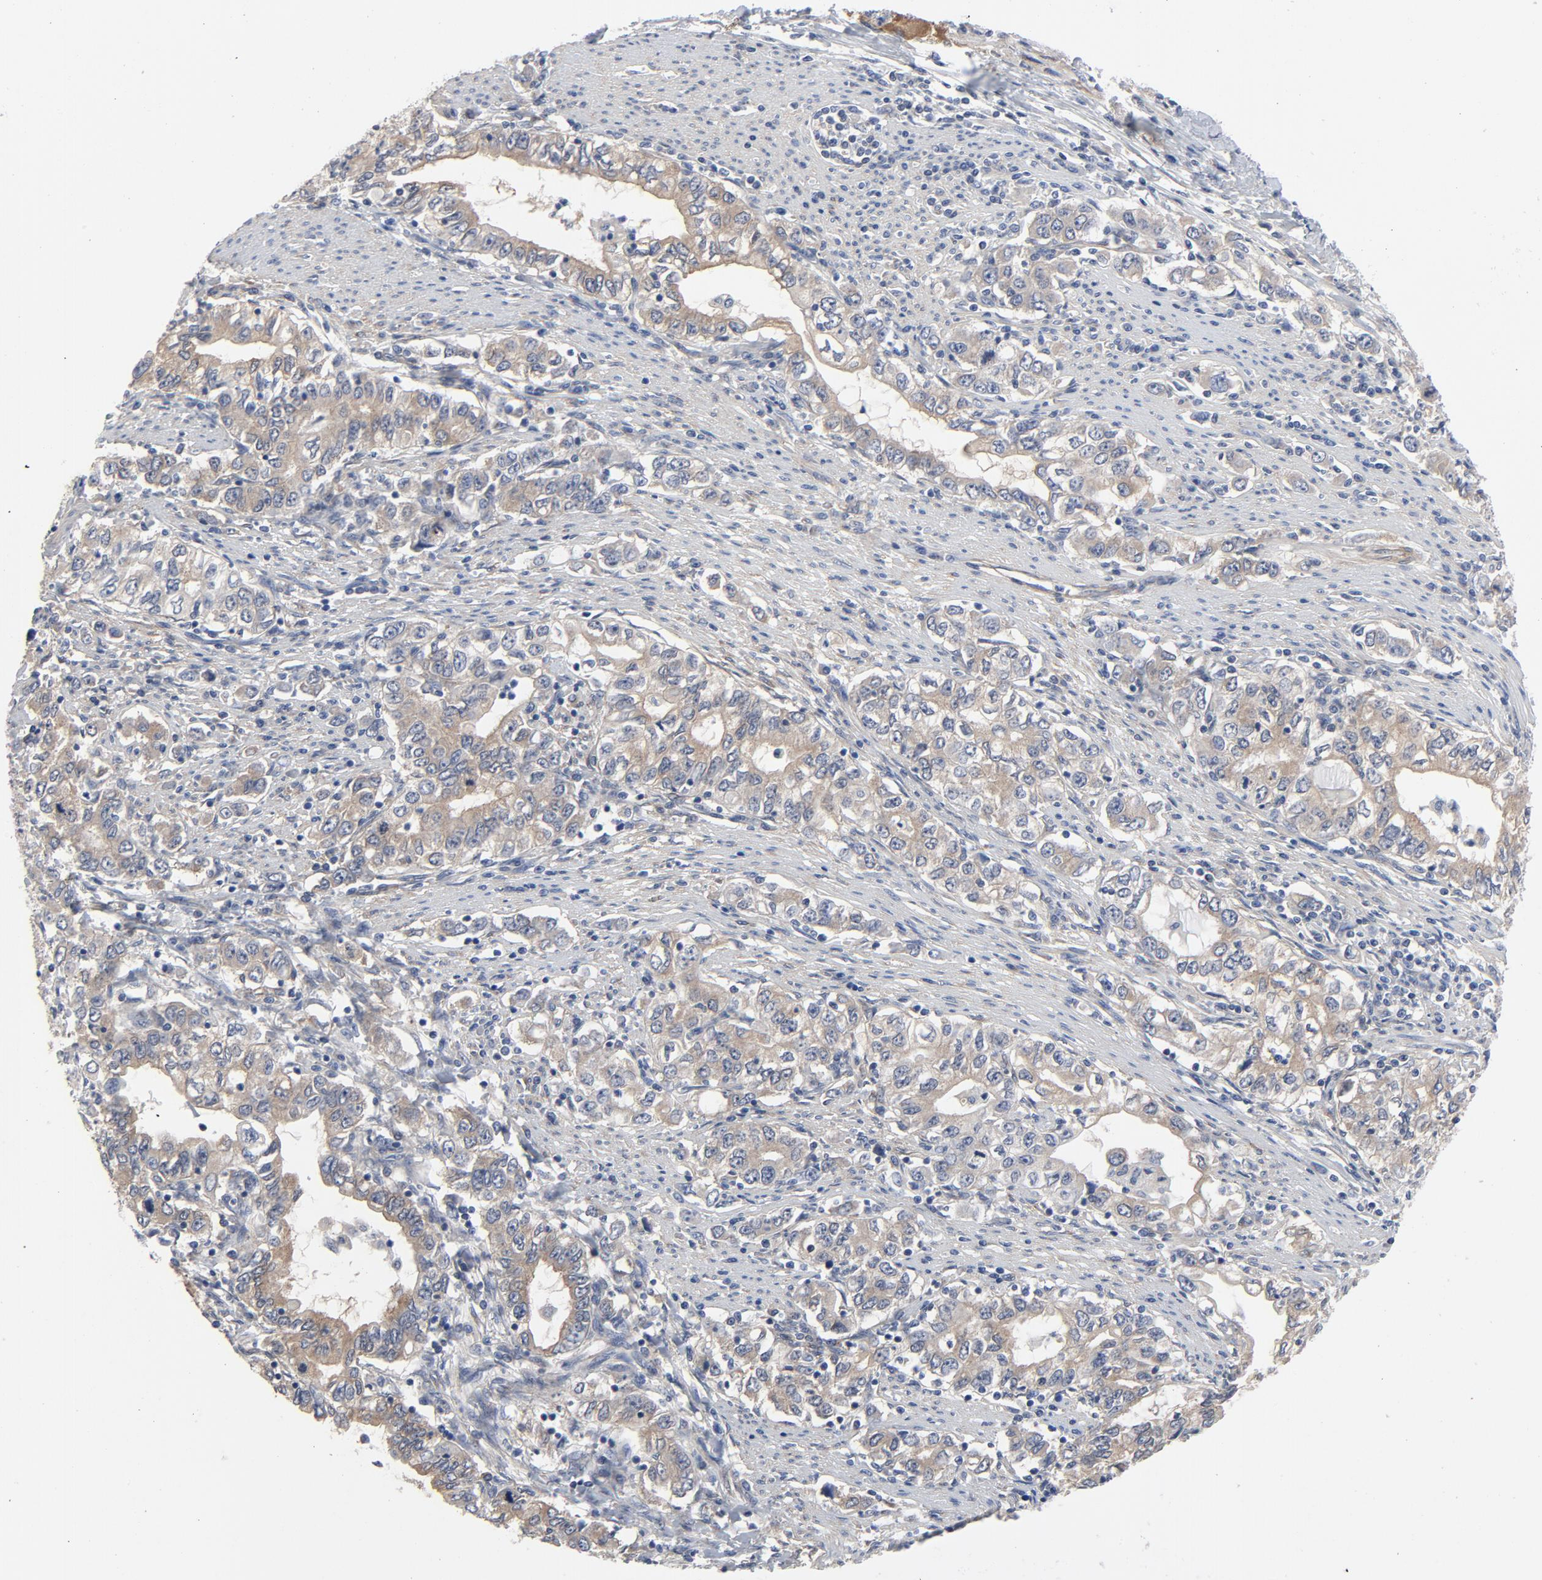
{"staining": {"intensity": "moderate", "quantity": ">75%", "location": "cytoplasmic/membranous"}, "tissue": "stomach cancer", "cell_type": "Tumor cells", "image_type": "cancer", "snomed": [{"axis": "morphology", "description": "Adenocarcinoma, NOS"}, {"axis": "topography", "description": "Stomach, lower"}], "caption": "About >75% of tumor cells in stomach cancer demonstrate moderate cytoplasmic/membranous protein expression as visualized by brown immunohistochemical staining.", "gene": "DYNLT3", "patient": {"sex": "female", "age": 72}}